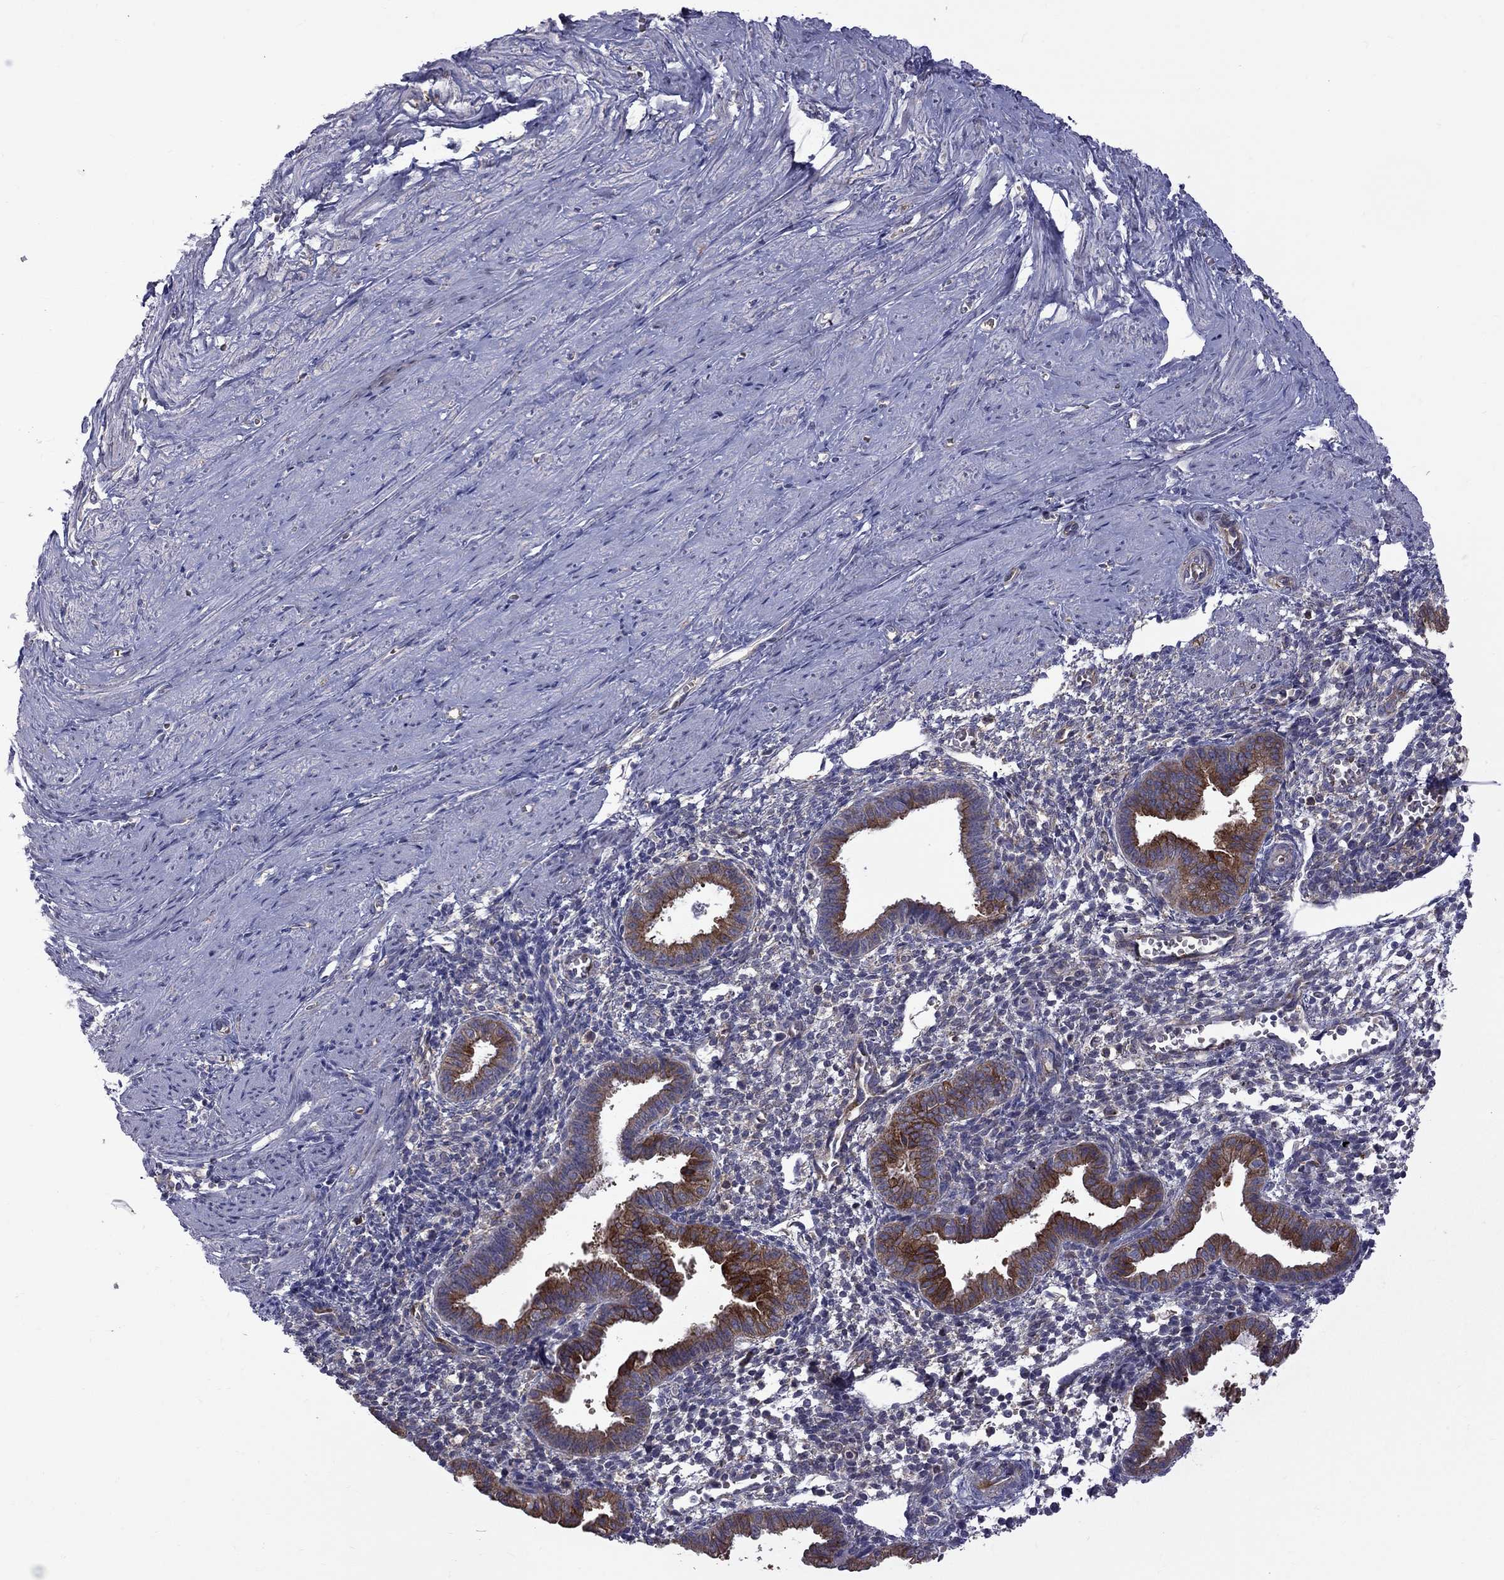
{"staining": {"intensity": "negative", "quantity": "none", "location": "none"}, "tissue": "endometrium", "cell_type": "Cells in endometrial stroma", "image_type": "normal", "snomed": [{"axis": "morphology", "description": "Normal tissue, NOS"}, {"axis": "topography", "description": "Endometrium"}], "caption": "IHC image of benign endometrium stained for a protein (brown), which displays no expression in cells in endometrial stroma. (DAB (3,3'-diaminobenzidine) immunohistochemistry (IHC), high magnification).", "gene": "EIF4E3", "patient": {"sex": "female", "age": 37}}